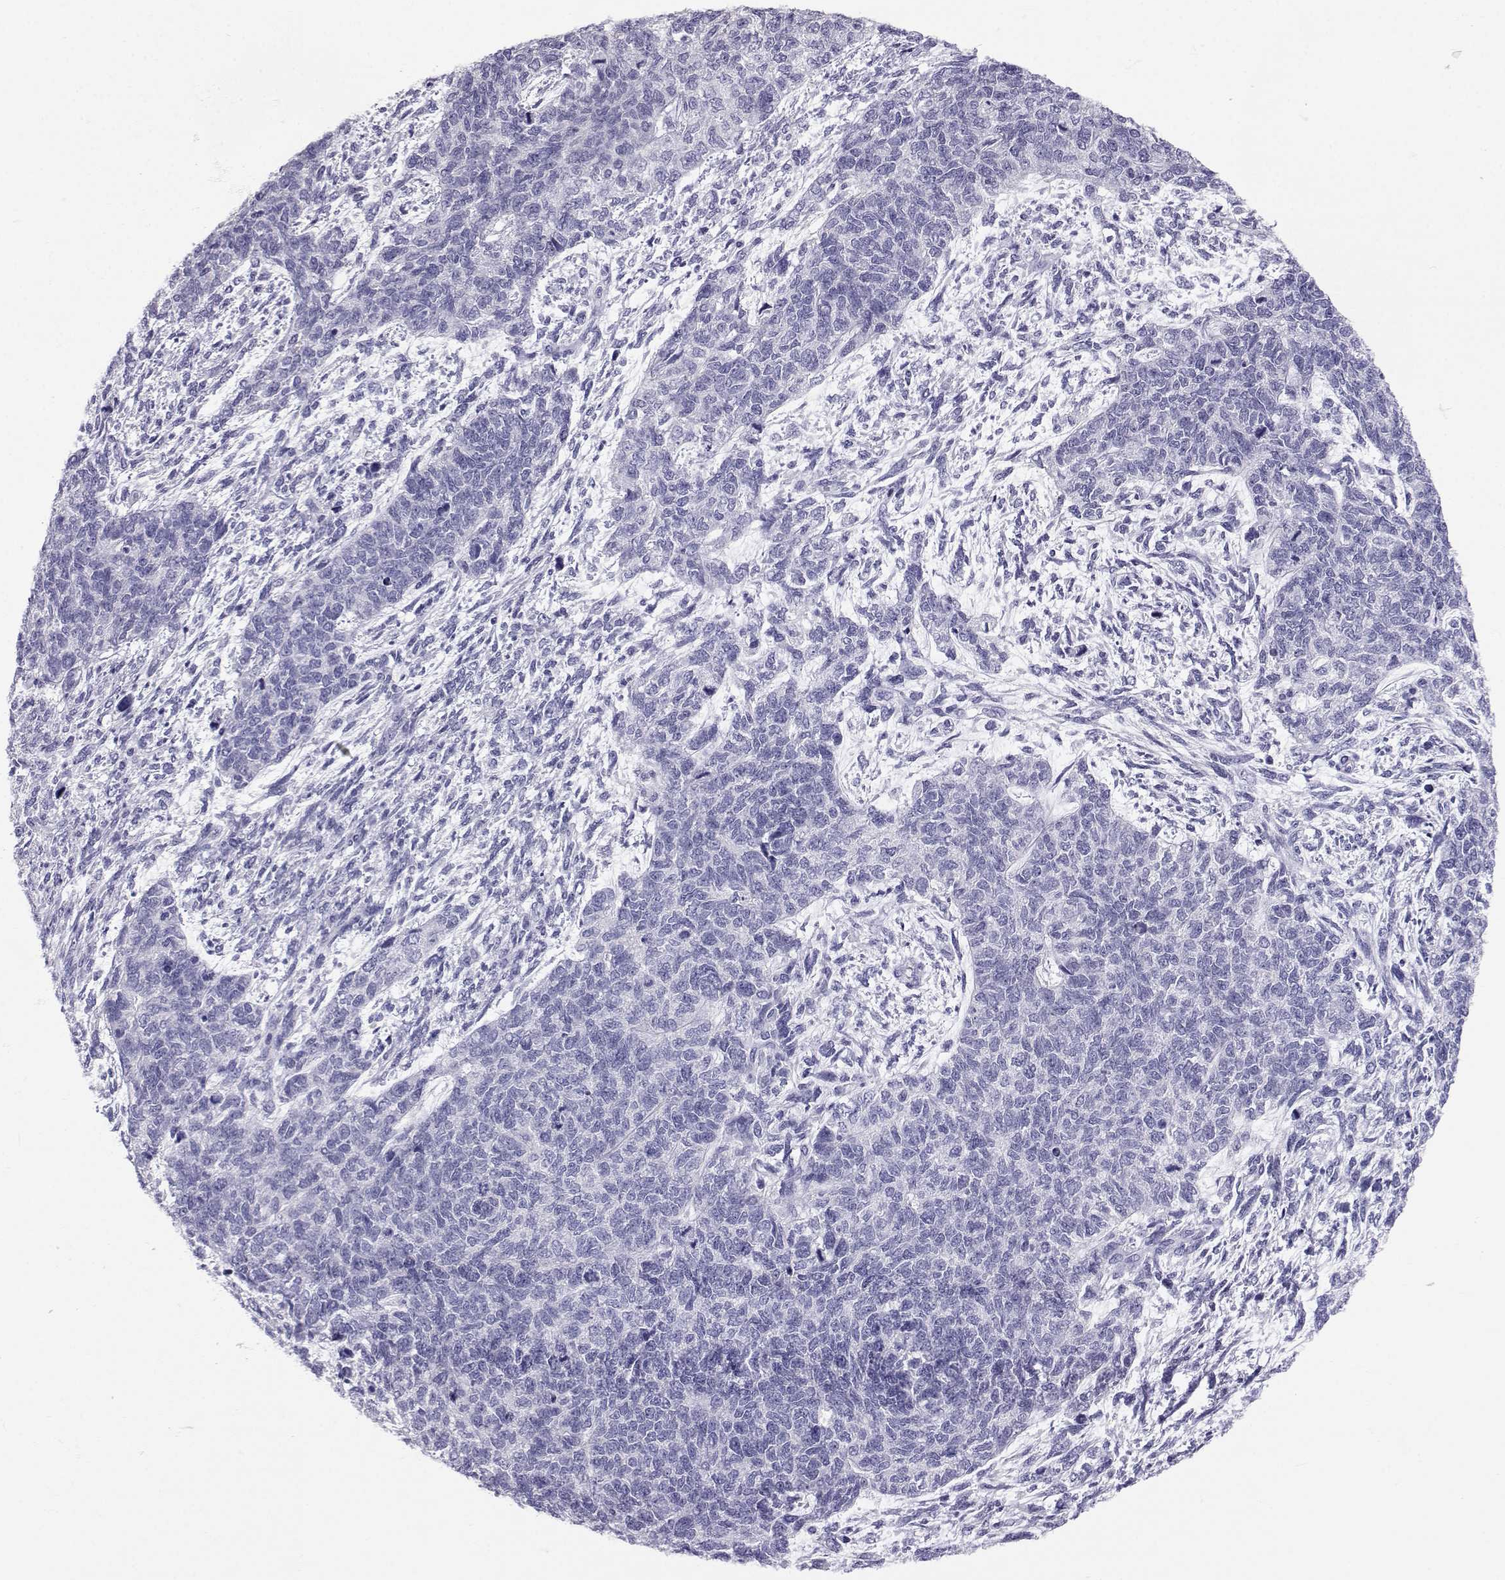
{"staining": {"intensity": "negative", "quantity": "none", "location": "none"}, "tissue": "cervical cancer", "cell_type": "Tumor cells", "image_type": "cancer", "snomed": [{"axis": "morphology", "description": "Squamous cell carcinoma, NOS"}, {"axis": "topography", "description": "Cervix"}], "caption": "This photomicrograph is of cervical squamous cell carcinoma stained with IHC to label a protein in brown with the nuclei are counter-stained blue. There is no expression in tumor cells. (DAB immunohistochemistry, high magnification).", "gene": "SLC6A3", "patient": {"sex": "female", "age": 63}}